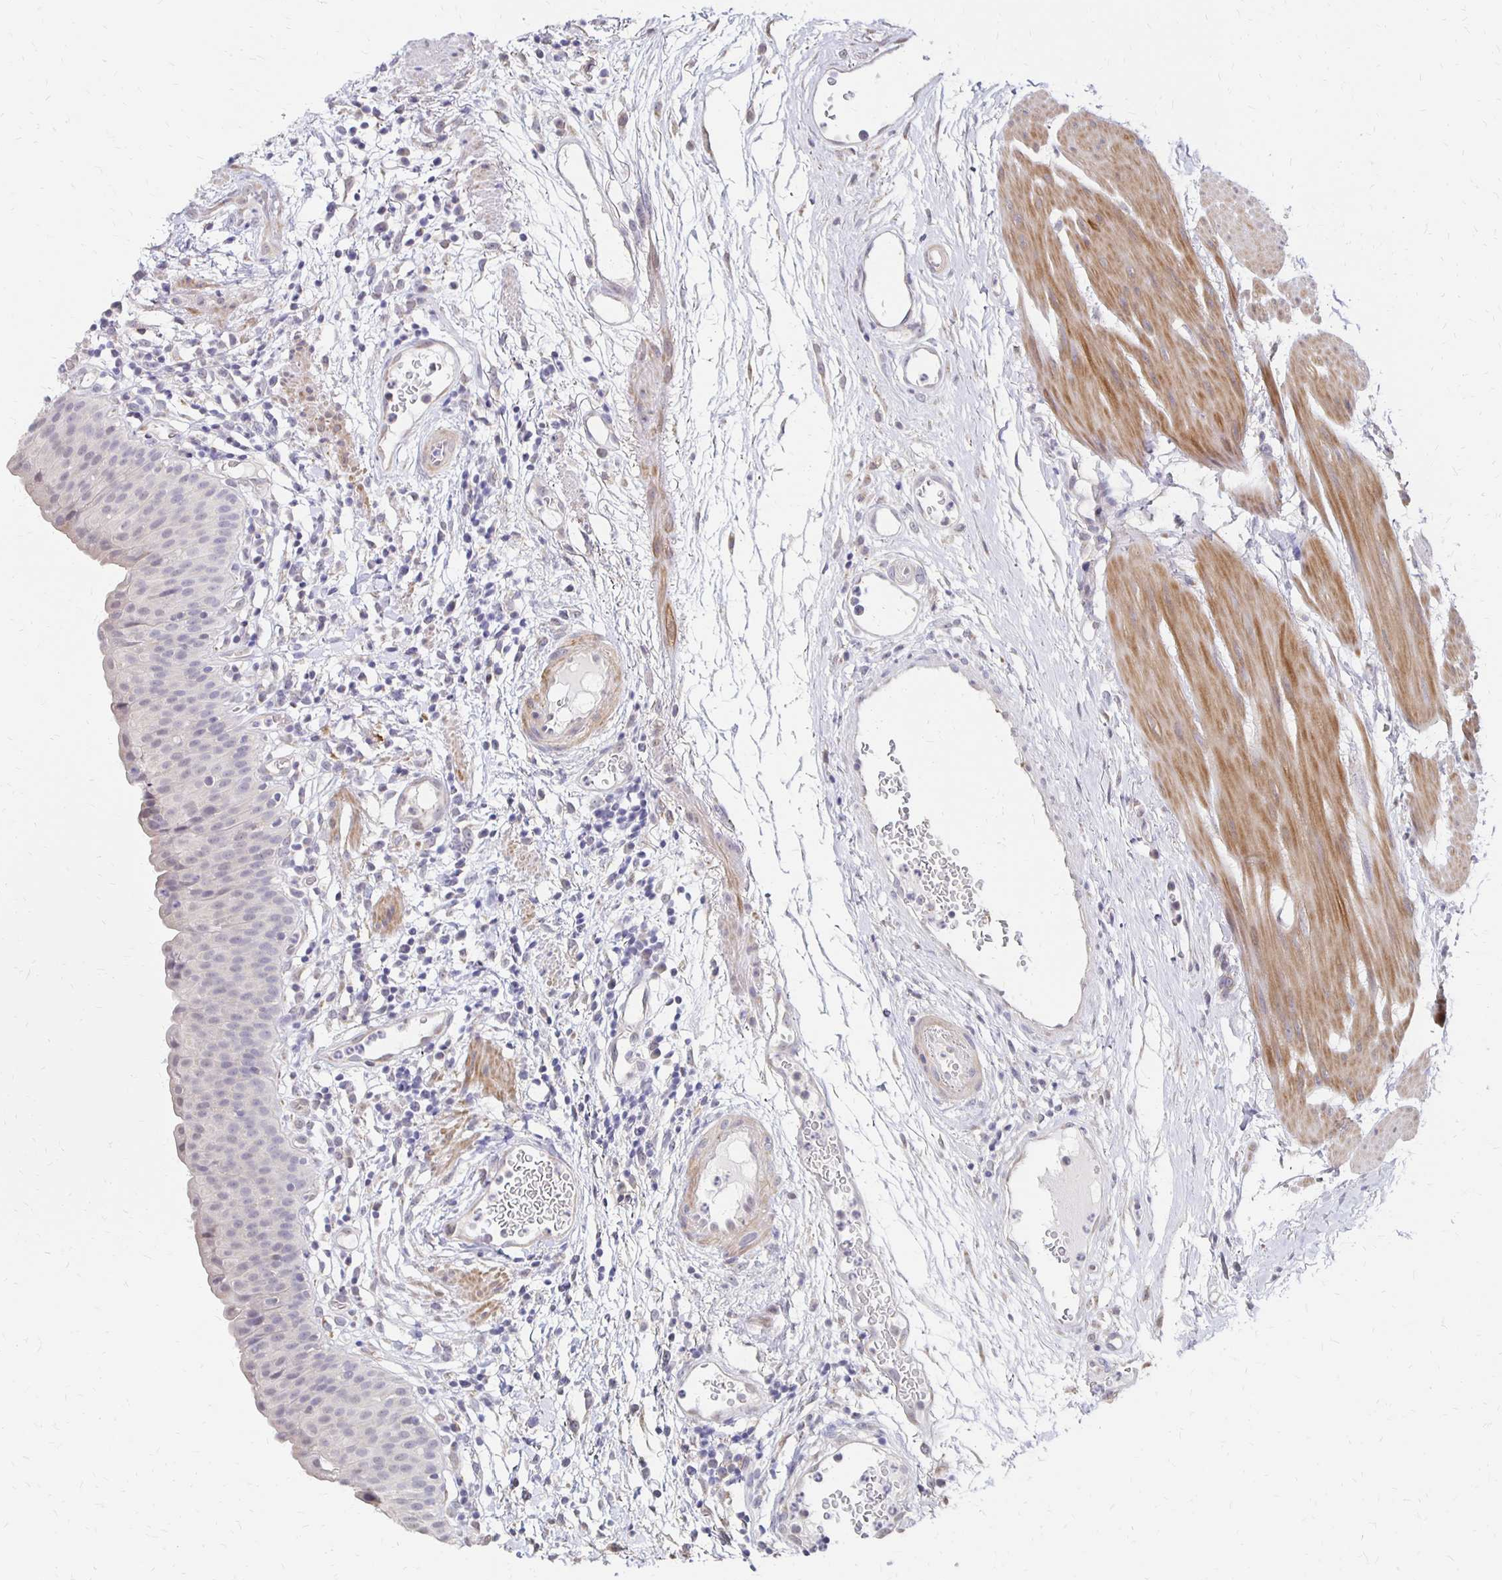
{"staining": {"intensity": "weak", "quantity": "<25%", "location": "nuclear"}, "tissue": "urinary bladder", "cell_type": "Urothelial cells", "image_type": "normal", "snomed": [{"axis": "morphology", "description": "Normal tissue, NOS"}, {"axis": "morphology", "description": "Inflammation, NOS"}, {"axis": "topography", "description": "Urinary bladder"}], "caption": "Immunohistochemical staining of benign human urinary bladder exhibits no significant expression in urothelial cells.", "gene": "ATOSB", "patient": {"sex": "male", "age": 57}}